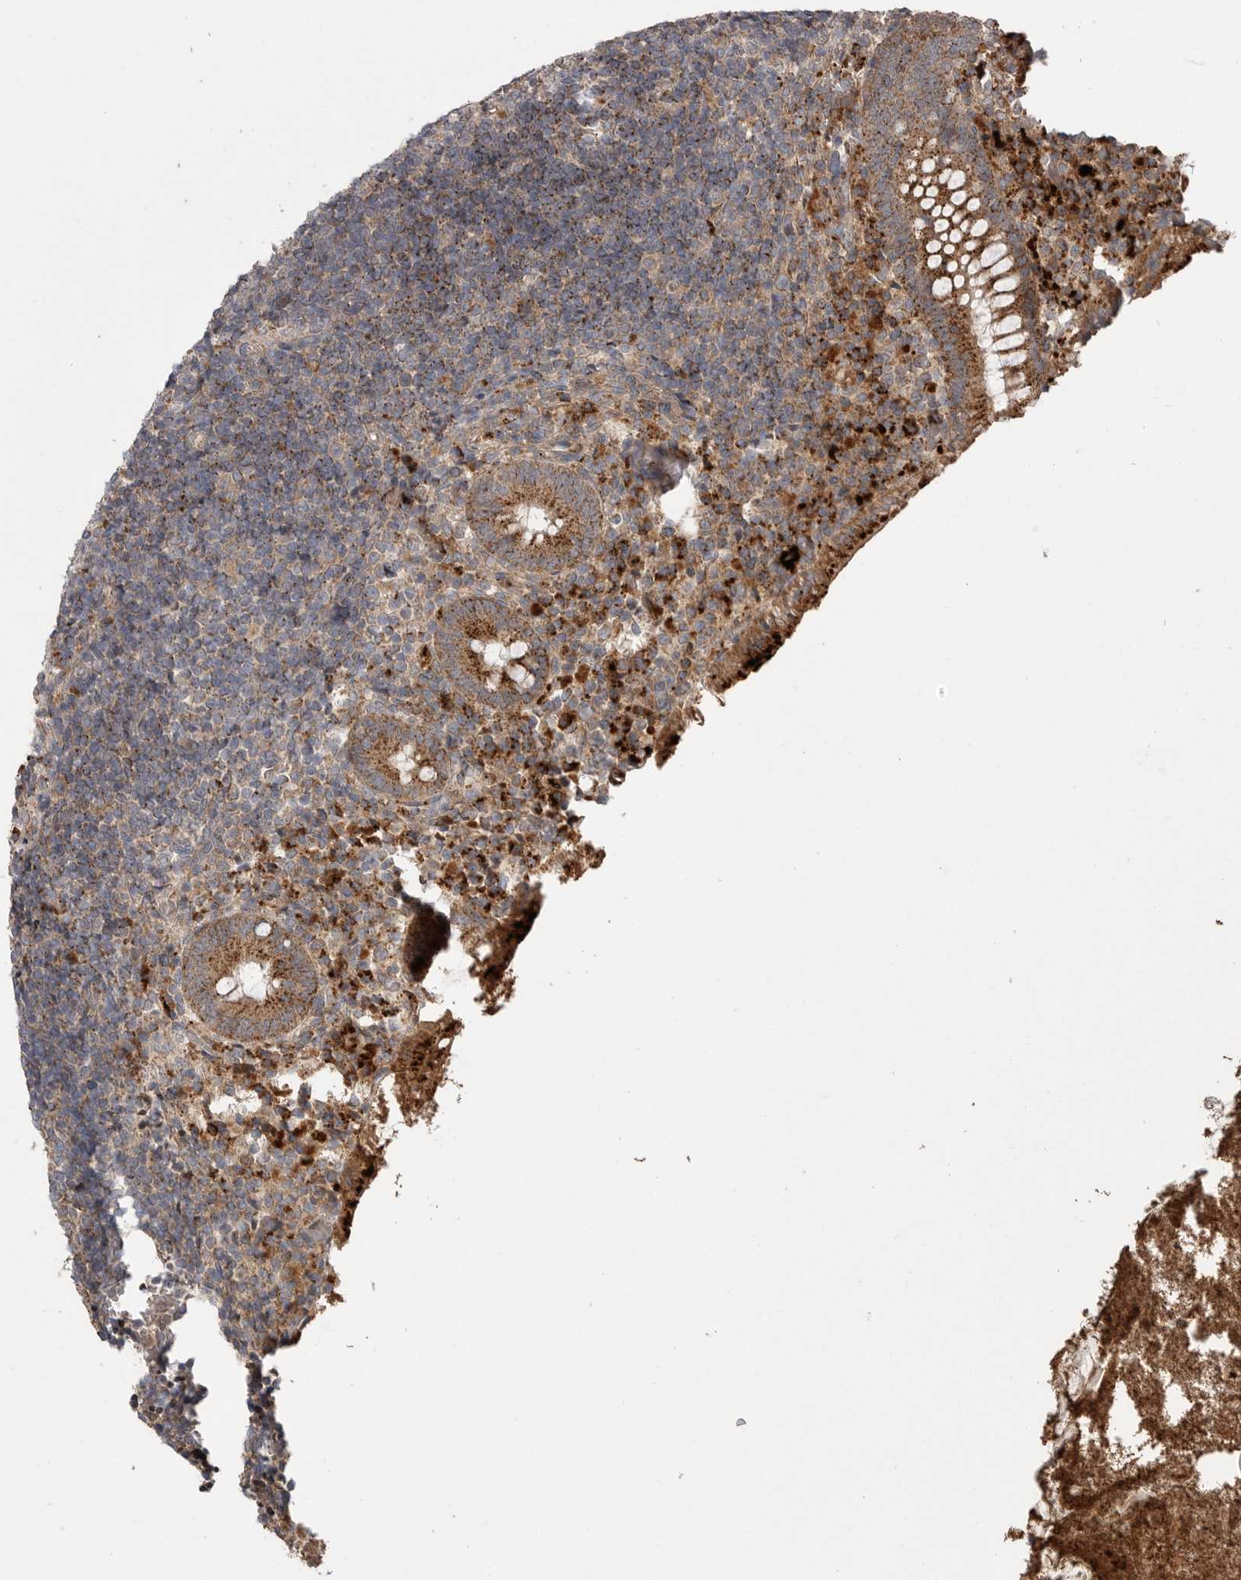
{"staining": {"intensity": "moderate", "quantity": ">75%", "location": "cytoplasmic/membranous"}, "tissue": "appendix", "cell_type": "Glandular cells", "image_type": "normal", "snomed": [{"axis": "morphology", "description": "Normal tissue, NOS"}, {"axis": "topography", "description": "Appendix"}], "caption": "Glandular cells reveal moderate cytoplasmic/membranous positivity in approximately >75% of cells in unremarkable appendix. The staining was performed using DAB (3,3'-diaminobenzidine), with brown indicating positive protein expression. Nuclei are stained blue with hematoxylin.", "gene": "GALNS", "patient": {"sex": "female", "age": 17}}